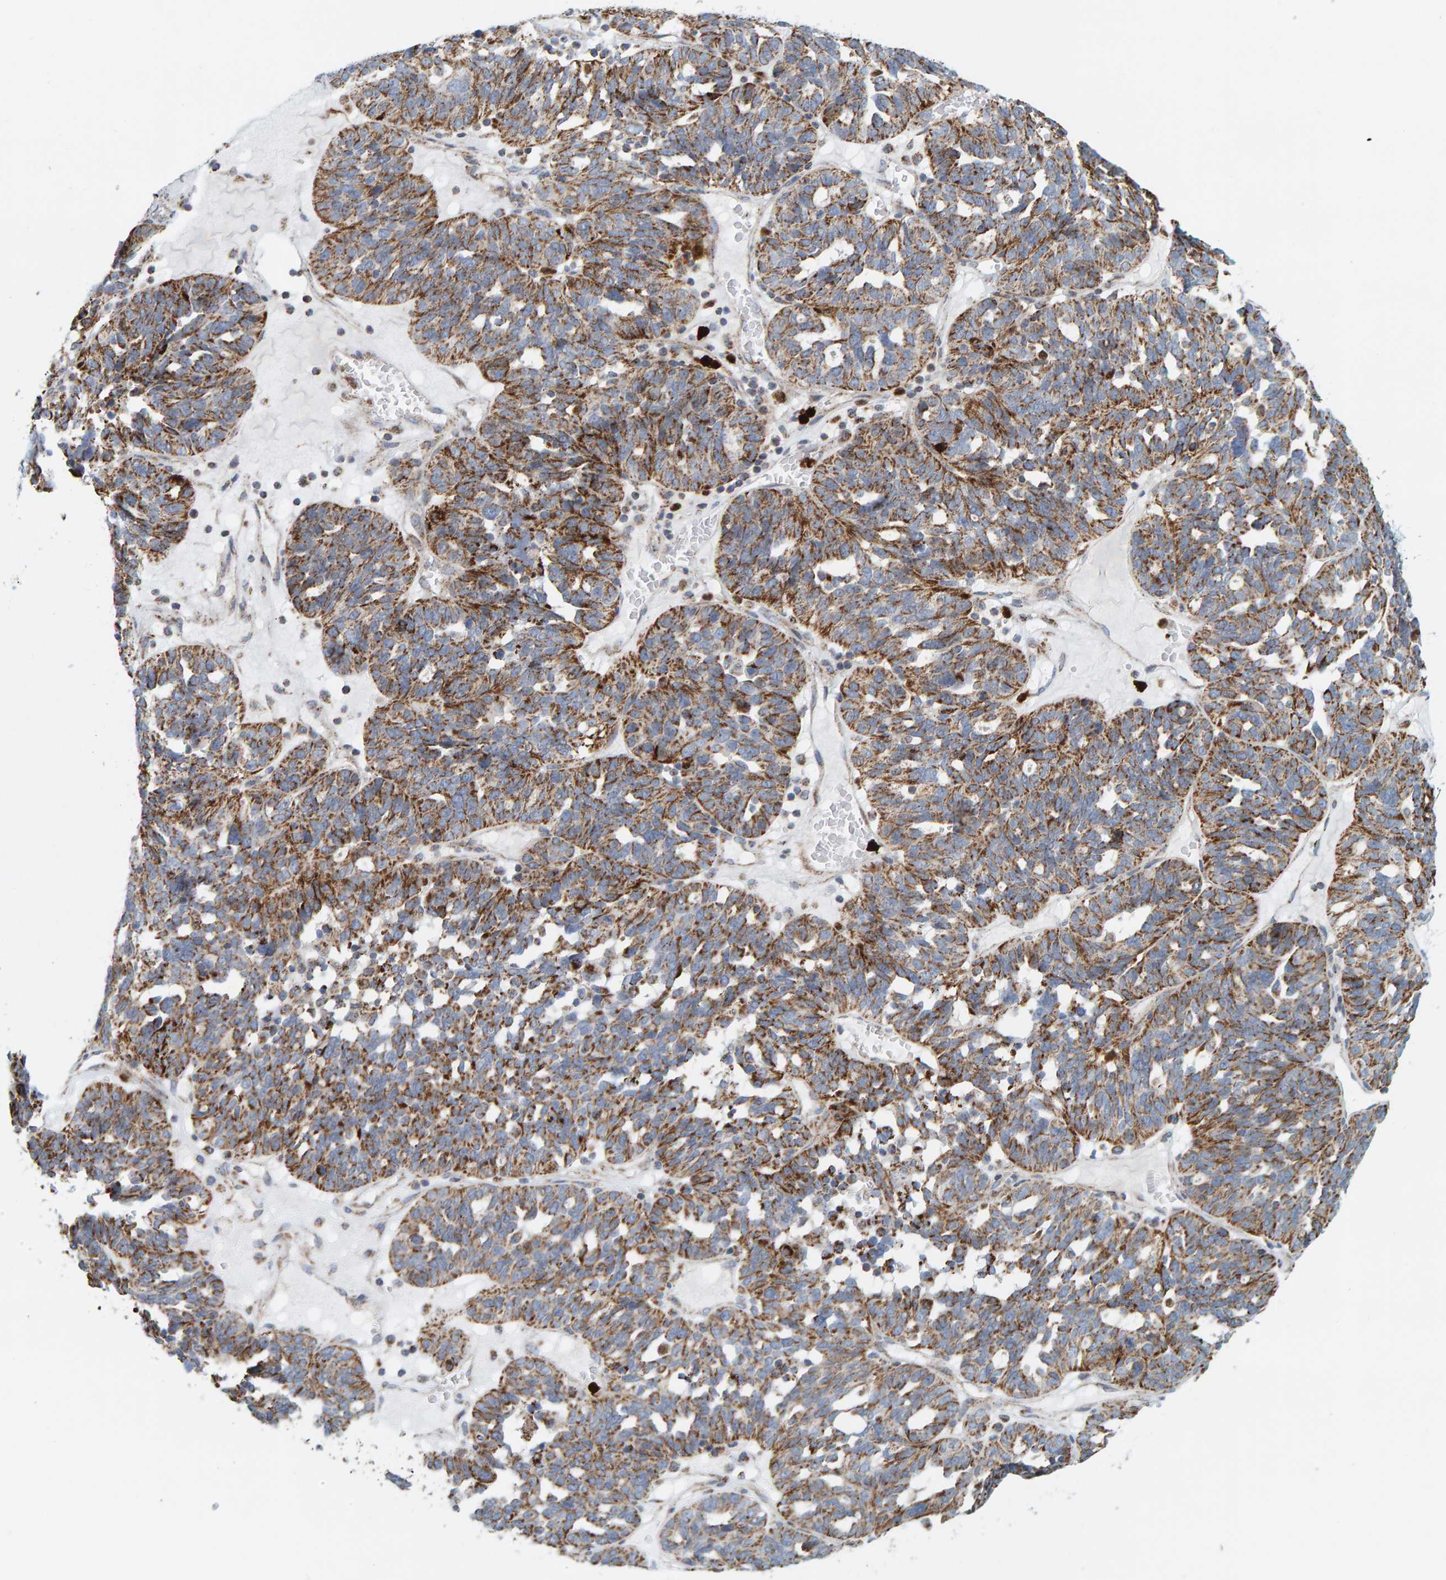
{"staining": {"intensity": "moderate", "quantity": ">75%", "location": "cytoplasmic/membranous"}, "tissue": "ovarian cancer", "cell_type": "Tumor cells", "image_type": "cancer", "snomed": [{"axis": "morphology", "description": "Cystadenocarcinoma, serous, NOS"}, {"axis": "topography", "description": "Ovary"}], "caption": "The micrograph exhibits immunohistochemical staining of serous cystadenocarcinoma (ovarian). There is moderate cytoplasmic/membranous positivity is seen in approximately >75% of tumor cells.", "gene": "B9D1", "patient": {"sex": "female", "age": 59}}